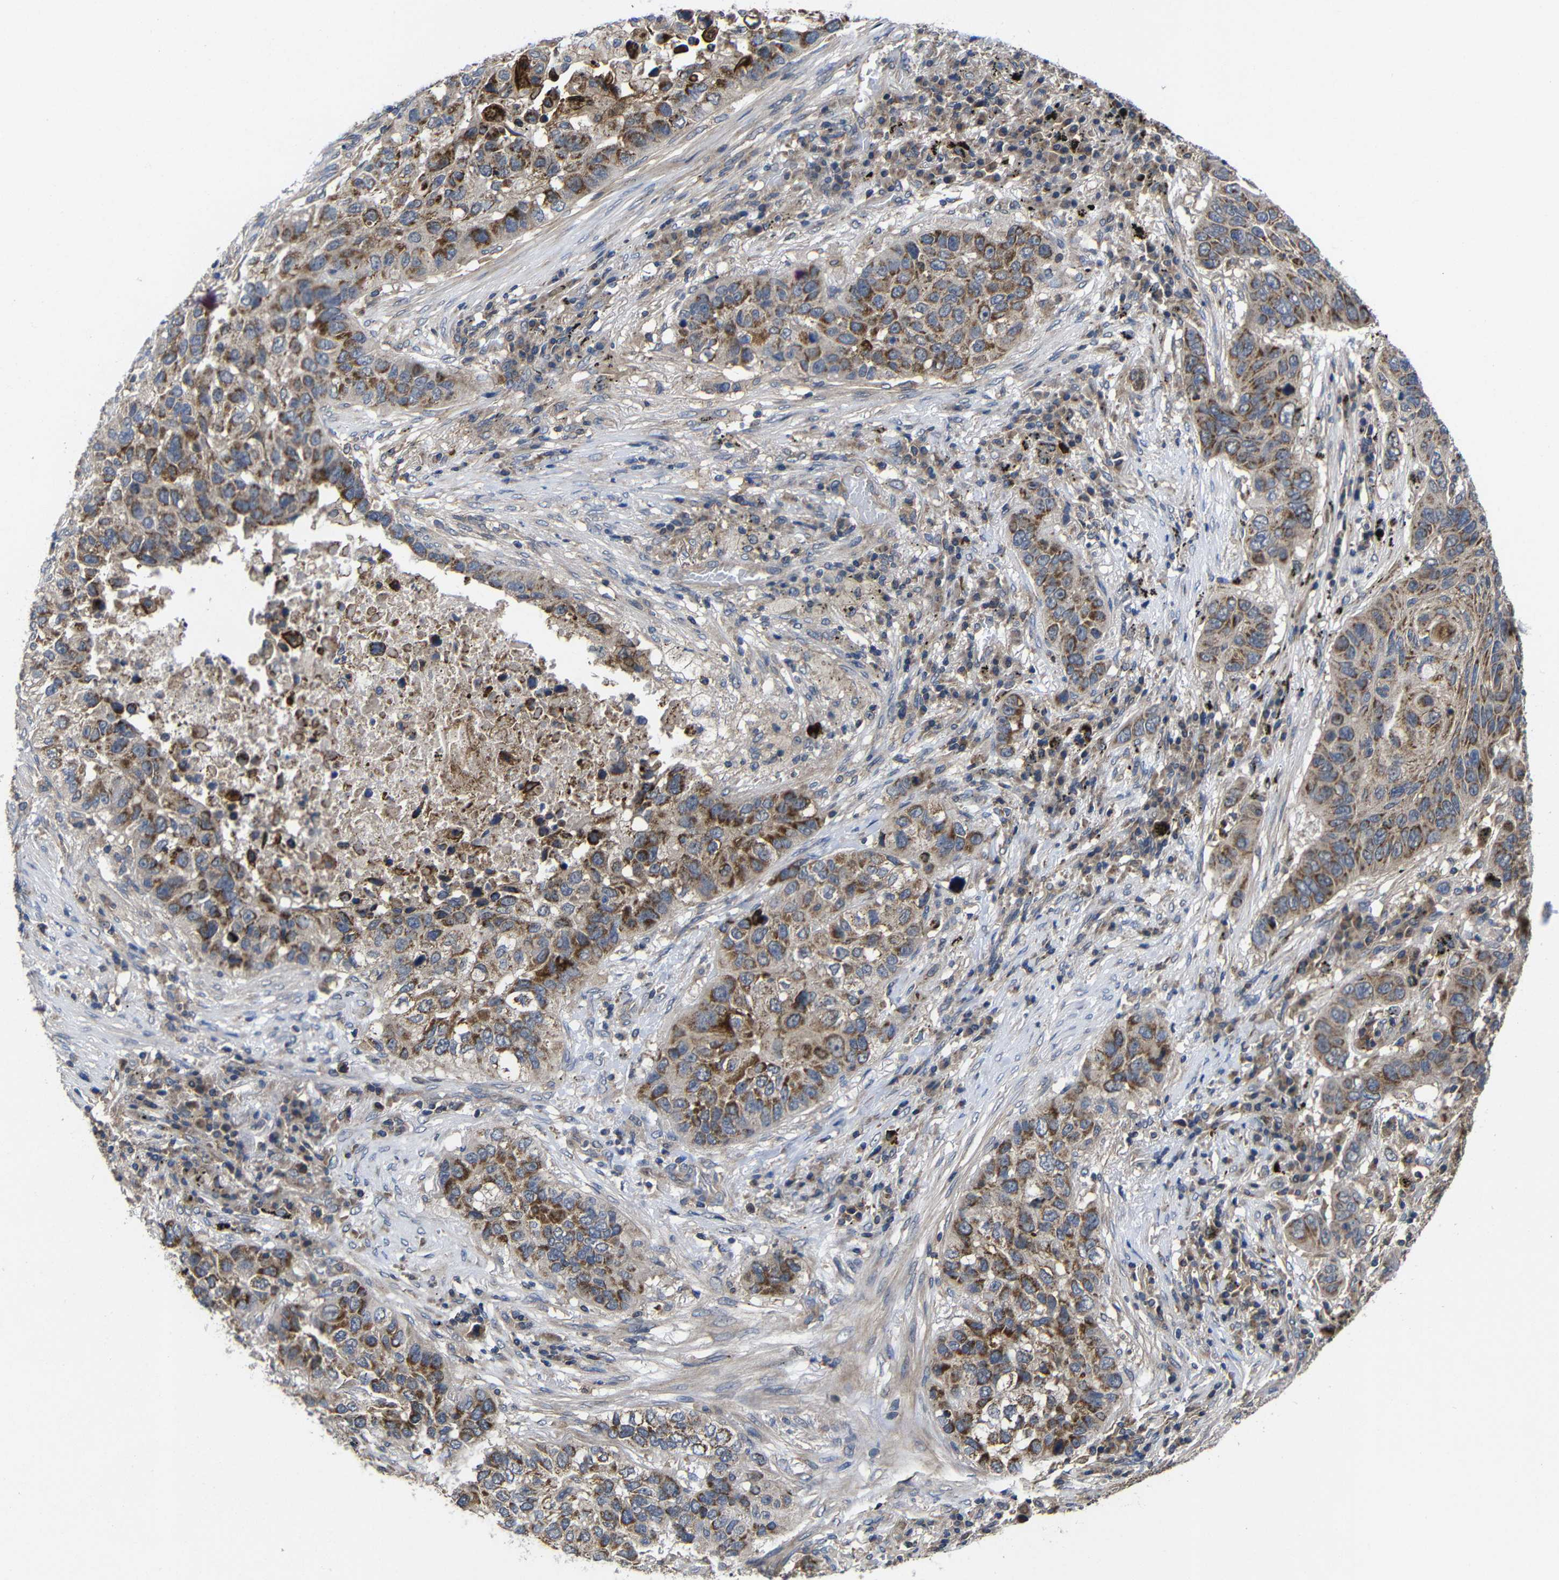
{"staining": {"intensity": "moderate", "quantity": ">75%", "location": "cytoplasmic/membranous"}, "tissue": "lung cancer", "cell_type": "Tumor cells", "image_type": "cancer", "snomed": [{"axis": "morphology", "description": "Squamous cell carcinoma, NOS"}, {"axis": "topography", "description": "Lung"}], "caption": "This is an image of IHC staining of squamous cell carcinoma (lung), which shows moderate positivity in the cytoplasmic/membranous of tumor cells.", "gene": "LPAR5", "patient": {"sex": "male", "age": 57}}